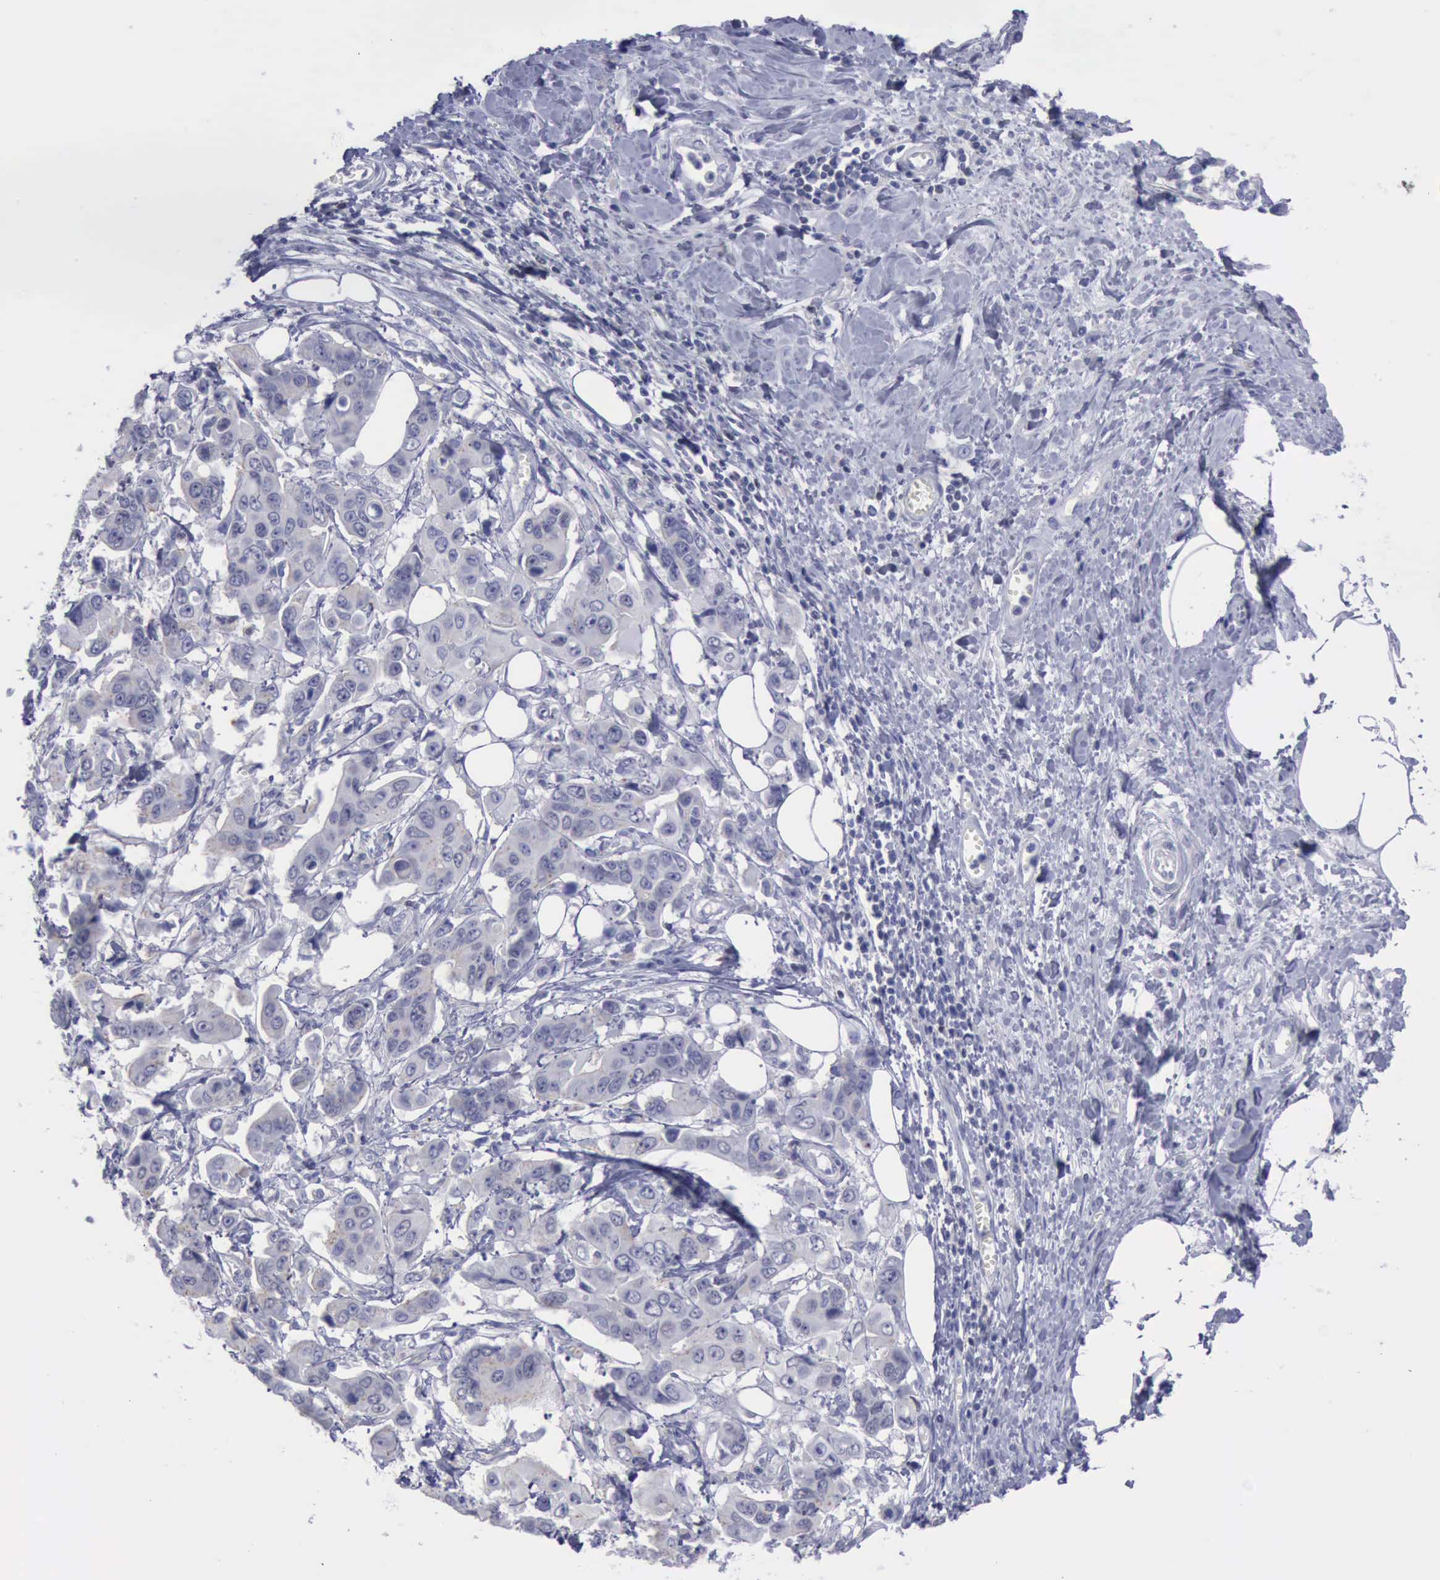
{"staining": {"intensity": "negative", "quantity": "none", "location": "none"}, "tissue": "stomach cancer", "cell_type": "Tumor cells", "image_type": "cancer", "snomed": [{"axis": "morphology", "description": "Adenocarcinoma, NOS"}, {"axis": "topography", "description": "Stomach, upper"}], "caption": "Immunohistochemical staining of human stomach cancer displays no significant expression in tumor cells. The staining was performed using DAB to visualize the protein expression in brown, while the nuclei were stained in blue with hematoxylin (Magnification: 20x).", "gene": "SATB2", "patient": {"sex": "male", "age": 80}}